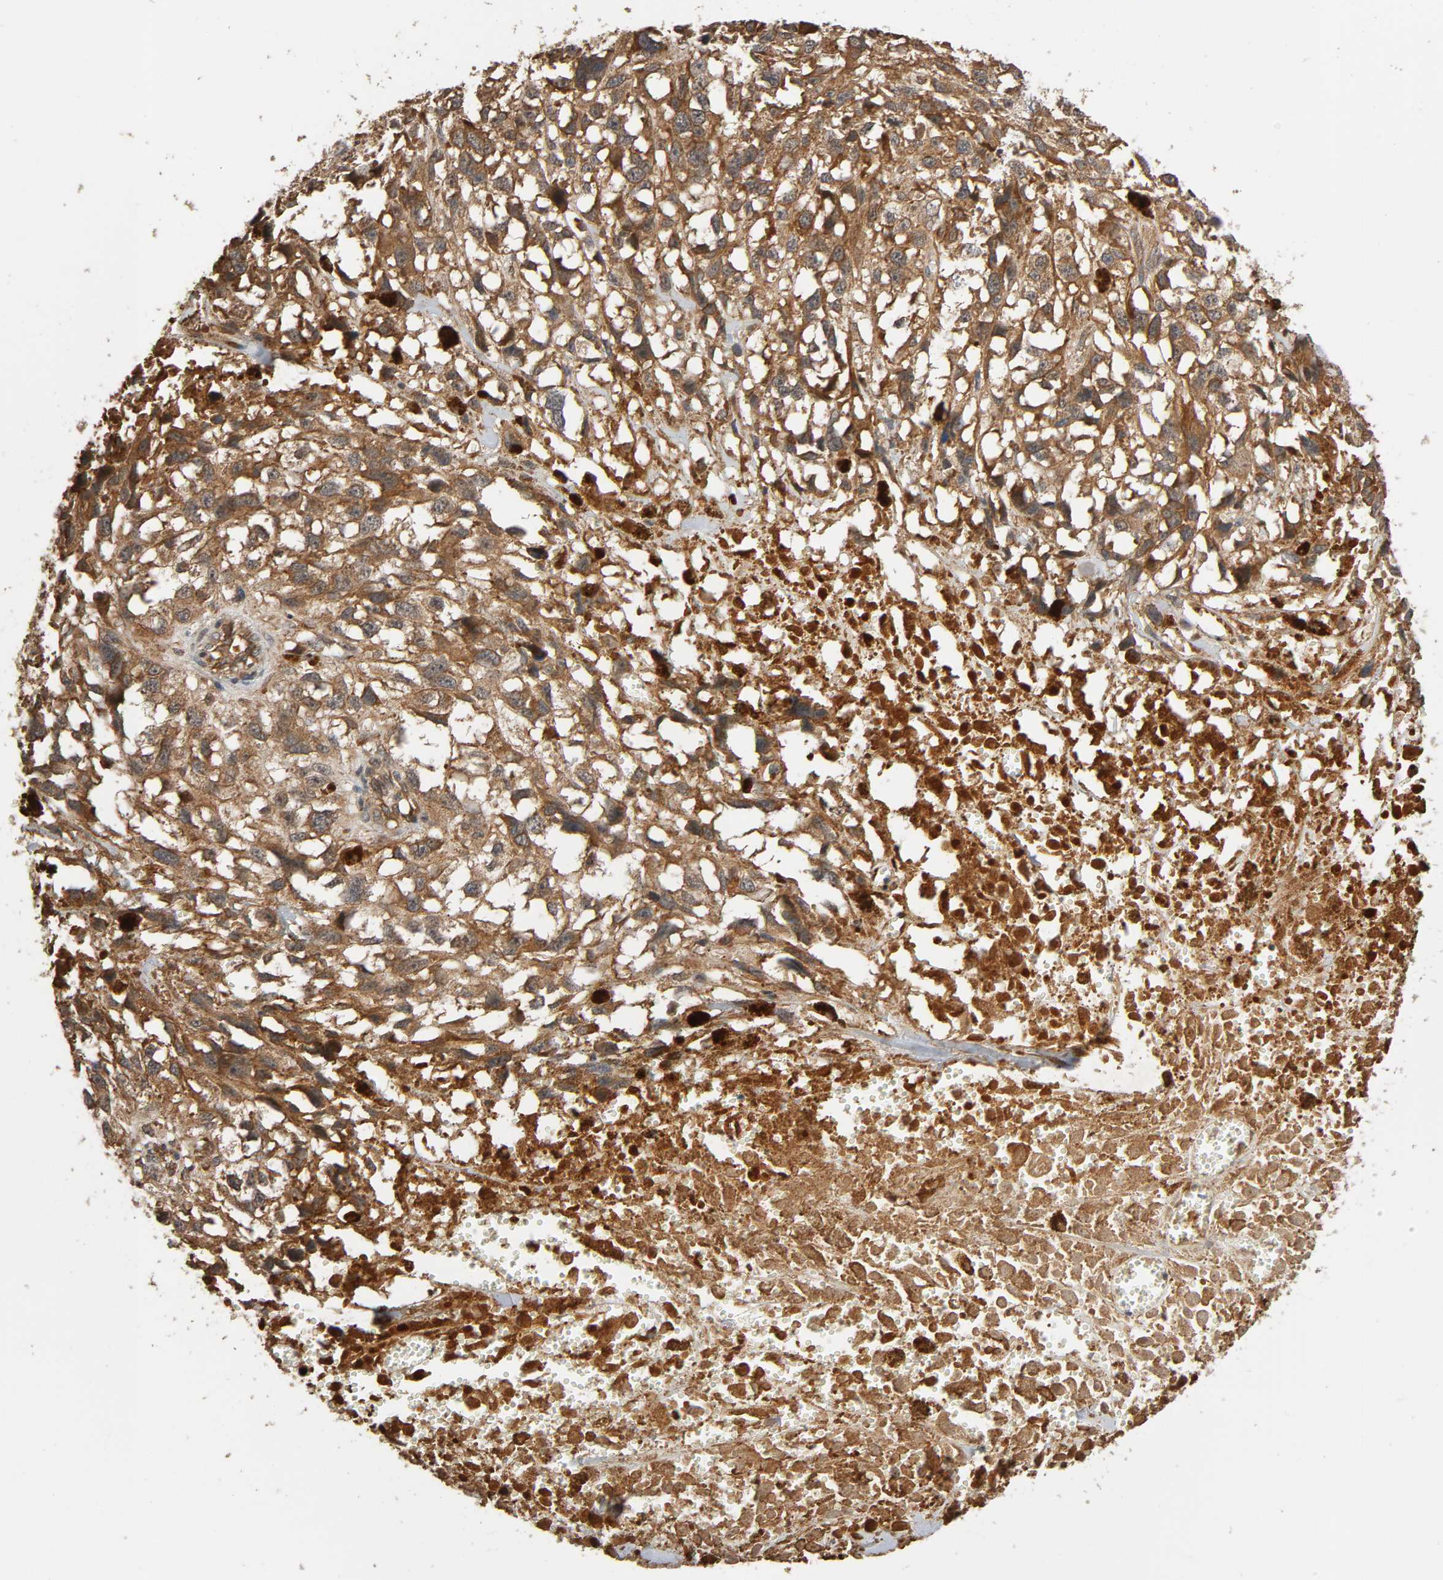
{"staining": {"intensity": "moderate", "quantity": ">75%", "location": "cytoplasmic/membranous"}, "tissue": "melanoma", "cell_type": "Tumor cells", "image_type": "cancer", "snomed": [{"axis": "morphology", "description": "Malignant melanoma, Metastatic site"}, {"axis": "topography", "description": "Lymph node"}], "caption": "Immunohistochemistry (IHC) image of neoplastic tissue: melanoma stained using immunohistochemistry displays medium levels of moderate protein expression localized specifically in the cytoplasmic/membranous of tumor cells, appearing as a cytoplasmic/membranous brown color.", "gene": "MAP3K8", "patient": {"sex": "male", "age": 59}}